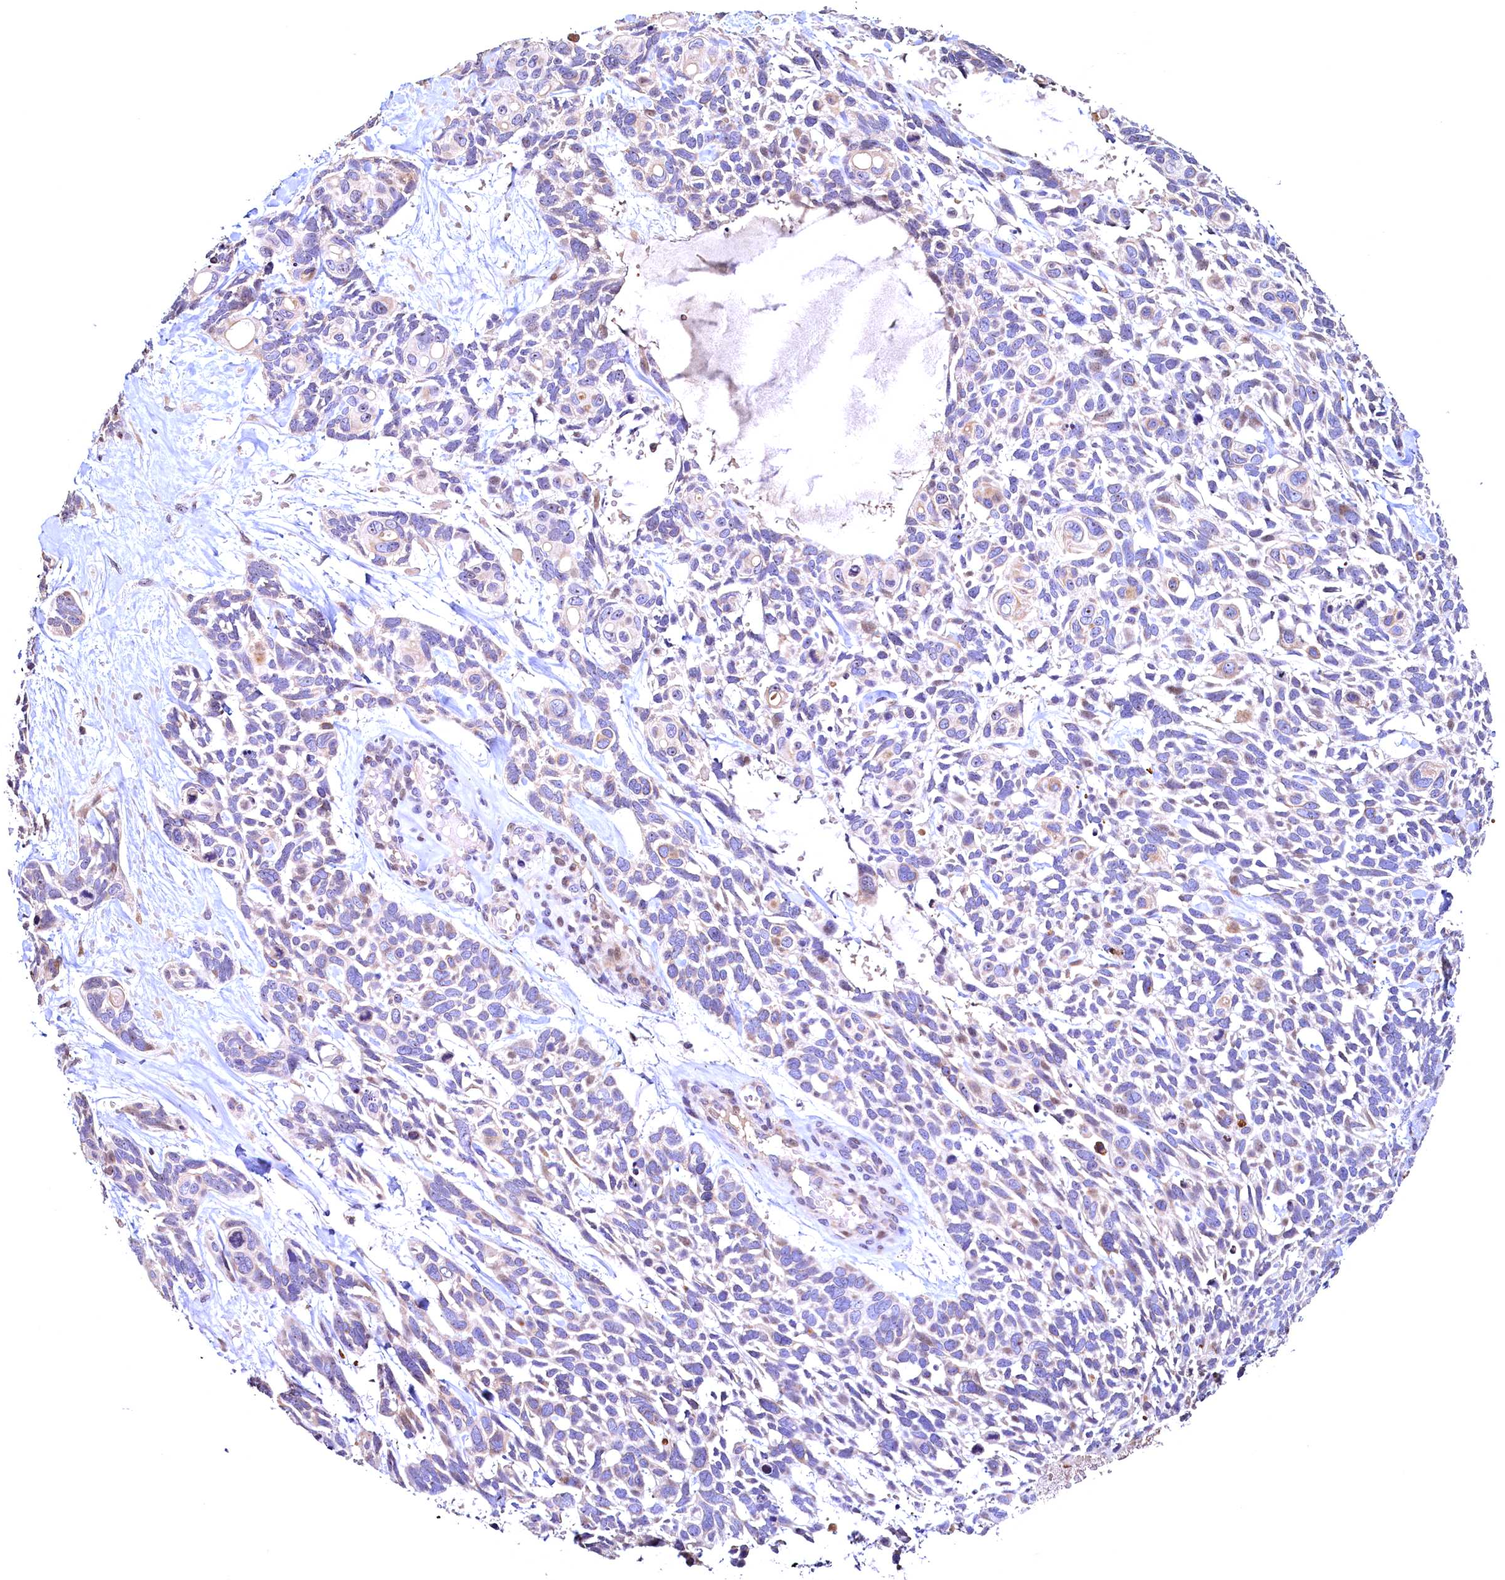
{"staining": {"intensity": "weak", "quantity": "<25%", "location": "cytoplasmic/membranous"}, "tissue": "skin cancer", "cell_type": "Tumor cells", "image_type": "cancer", "snomed": [{"axis": "morphology", "description": "Basal cell carcinoma"}, {"axis": "topography", "description": "Skin"}], "caption": "This is an immunohistochemistry (IHC) image of human basal cell carcinoma (skin). There is no staining in tumor cells.", "gene": "LATS2", "patient": {"sex": "male", "age": 88}}